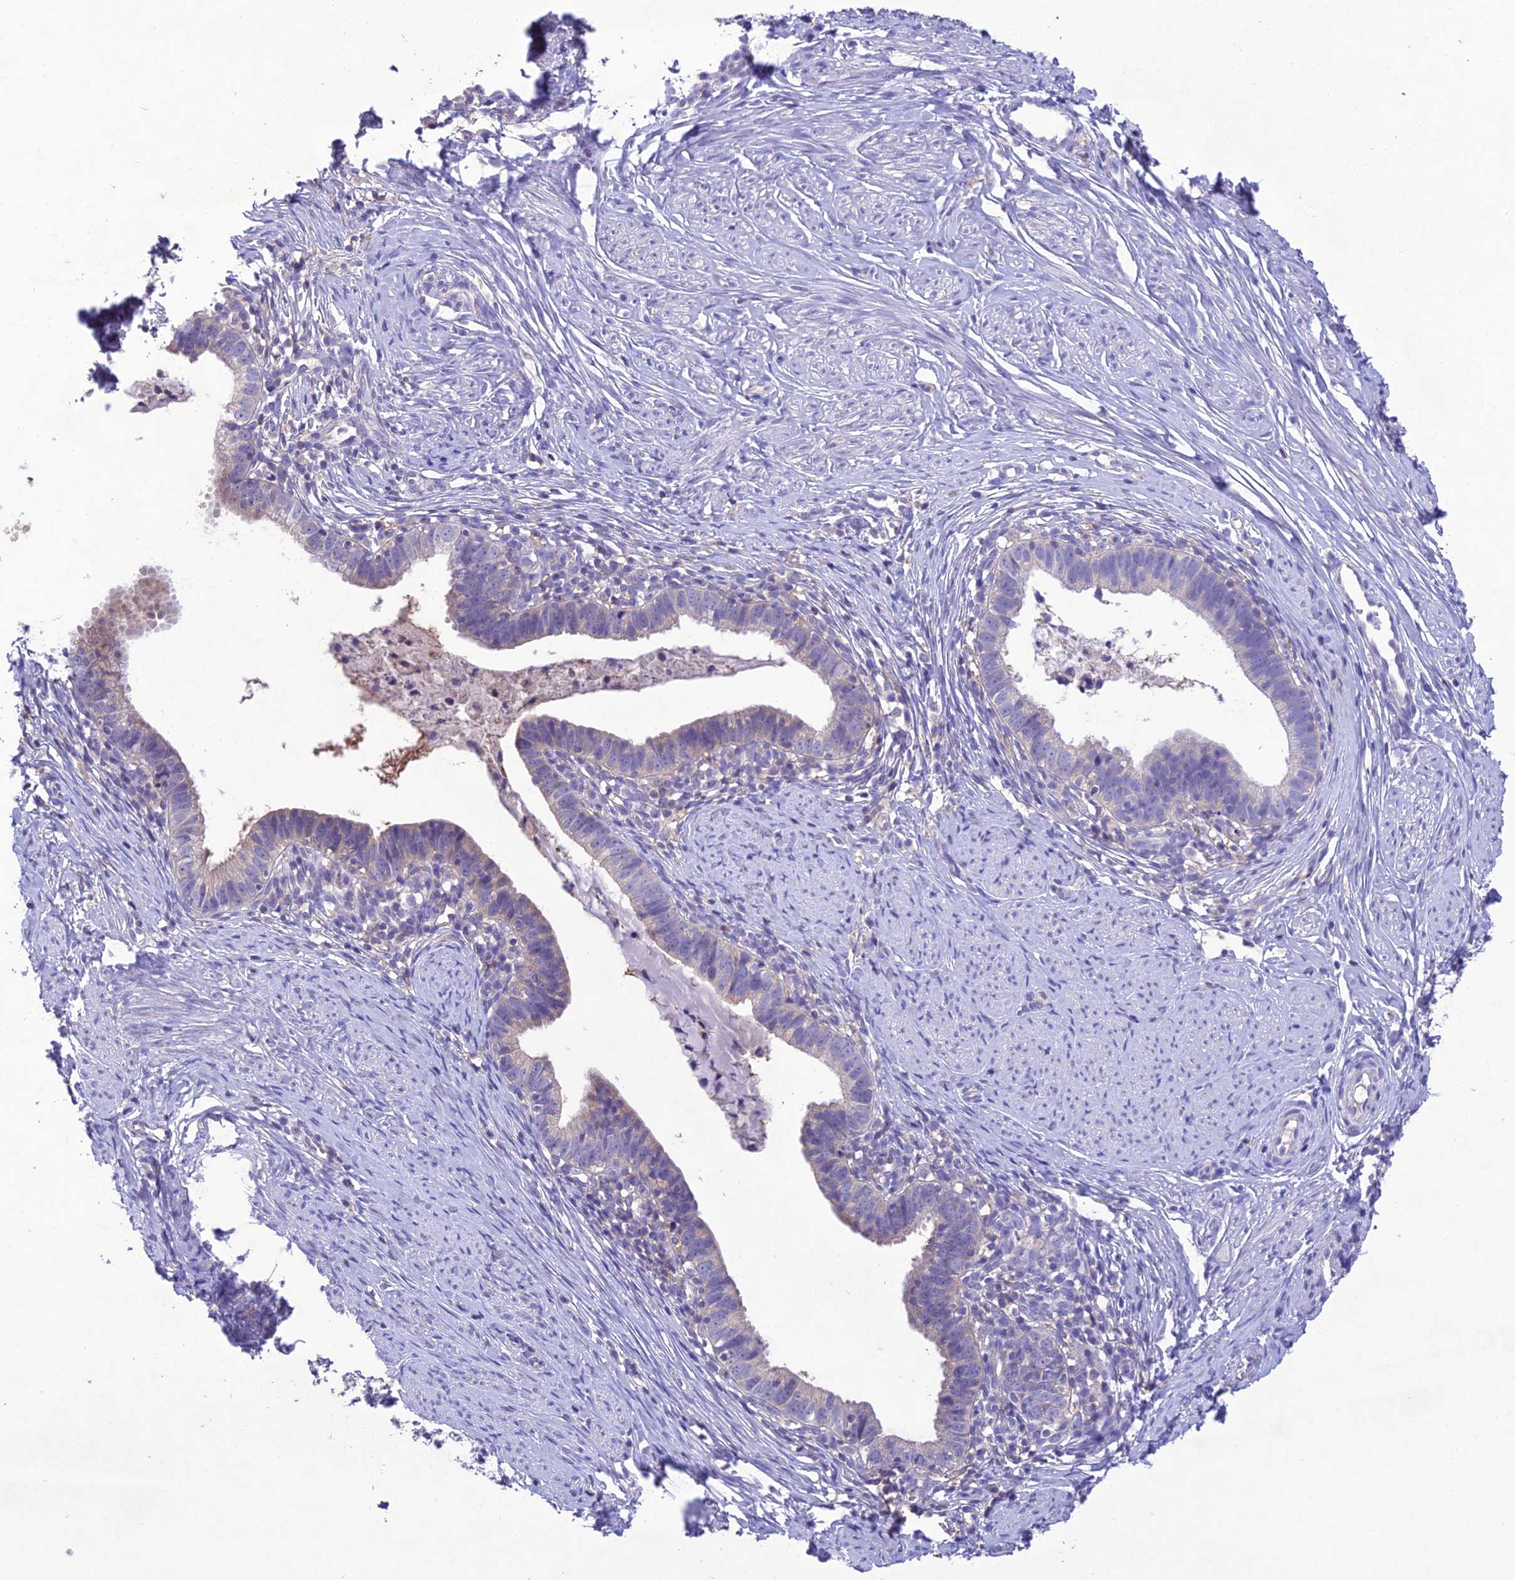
{"staining": {"intensity": "negative", "quantity": "none", "location": "none"}, "tissue": "cervical cancer", "cell_type": "Tumor cells", "image_type": "cancer", "snomed": [{"axis": "morphology", "description": "Adenocarcinoma, NOS"}, {"axis": "topography", "description": "Cervix"}], "caption": "IHC image of human cervical cancer stained for a protein (brown), which reveals no staining in tumor cells.", "gene": "SNX24", "patient": {"sex": "female", "age": 36}}